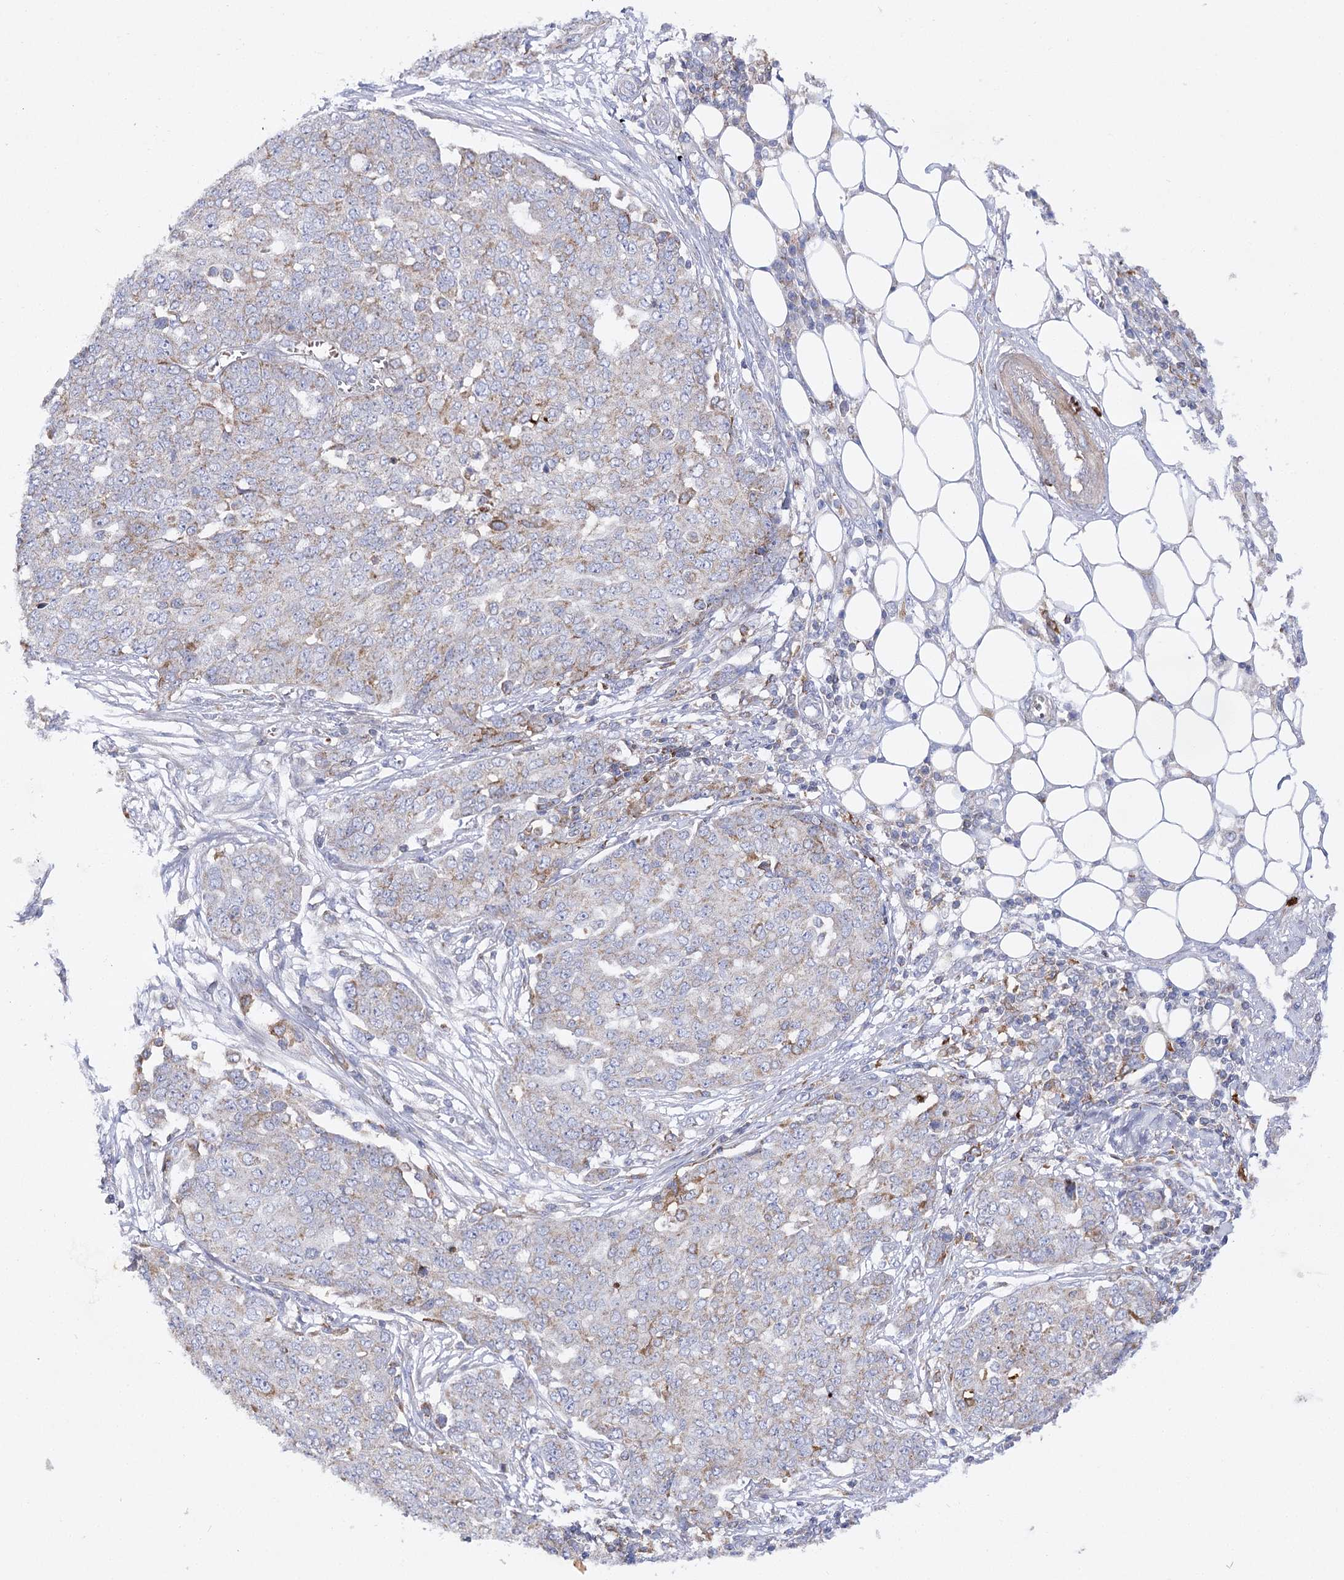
{"staining": {"intensity": "weak", "quantity": "<25%", "location": "cytoplasmic/membranous"}, "tissue": "ovarian cancer", "cell_type": "Tumor cells", "image_type": "cancer", "snomed": [{"axis": "morphology", "description": "Cystadenocarcinoma, serous, NOS"}, {"axis": "topography", "description": "Soft tissue"}, {"axis": "topography", "description": "Ovary"}], "caption": "Protein analysis of ovarian cancer demonstrates no significant staining in tumor cells. Nuclei are stained in blue.", "gene": "COX15", "patient": {"sex": "female", "age": 57}}